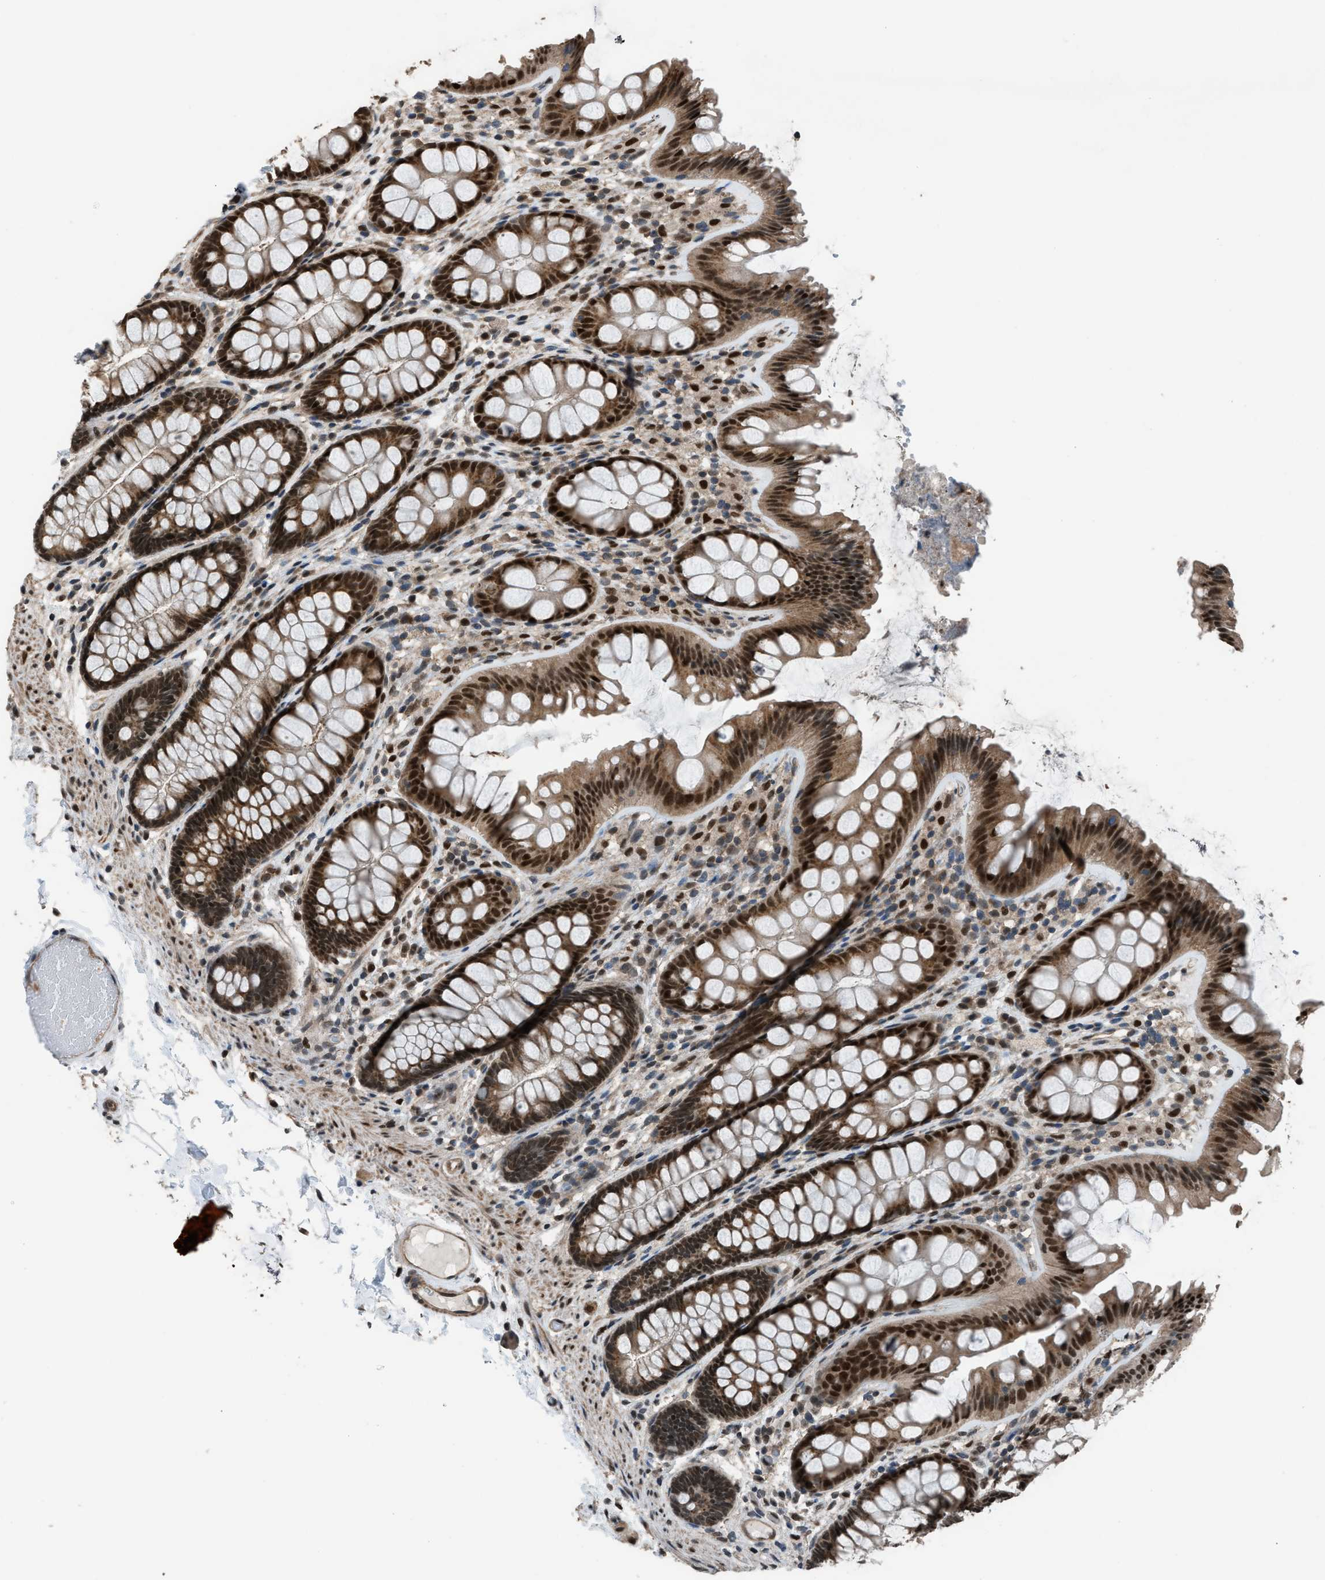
{"staining": {"intensity": "moderate", "quantity": ">75%", "location": "cytoplasmic/membranous,nuclear"}, "tissue": "colon", "cell_type": "Endothelial cells", "image_type": "normal", "snomed": [{"axis": "morphology", "description": "Normal tissue, NOS"}, {"axis": "topography", "description": "Colon"}], "caption": "An IHC histopathology image of benign tissue is shown. Protein staining in brown highlights moderate cytoplasmic/membranous,nuclear positivity in colon within endothelial cells. Immunohistochemistry stains the protein in brown and the nuclei are stained blue.", "gene": "KPNA6", "patient": {"sex": "female", "age": 56}}